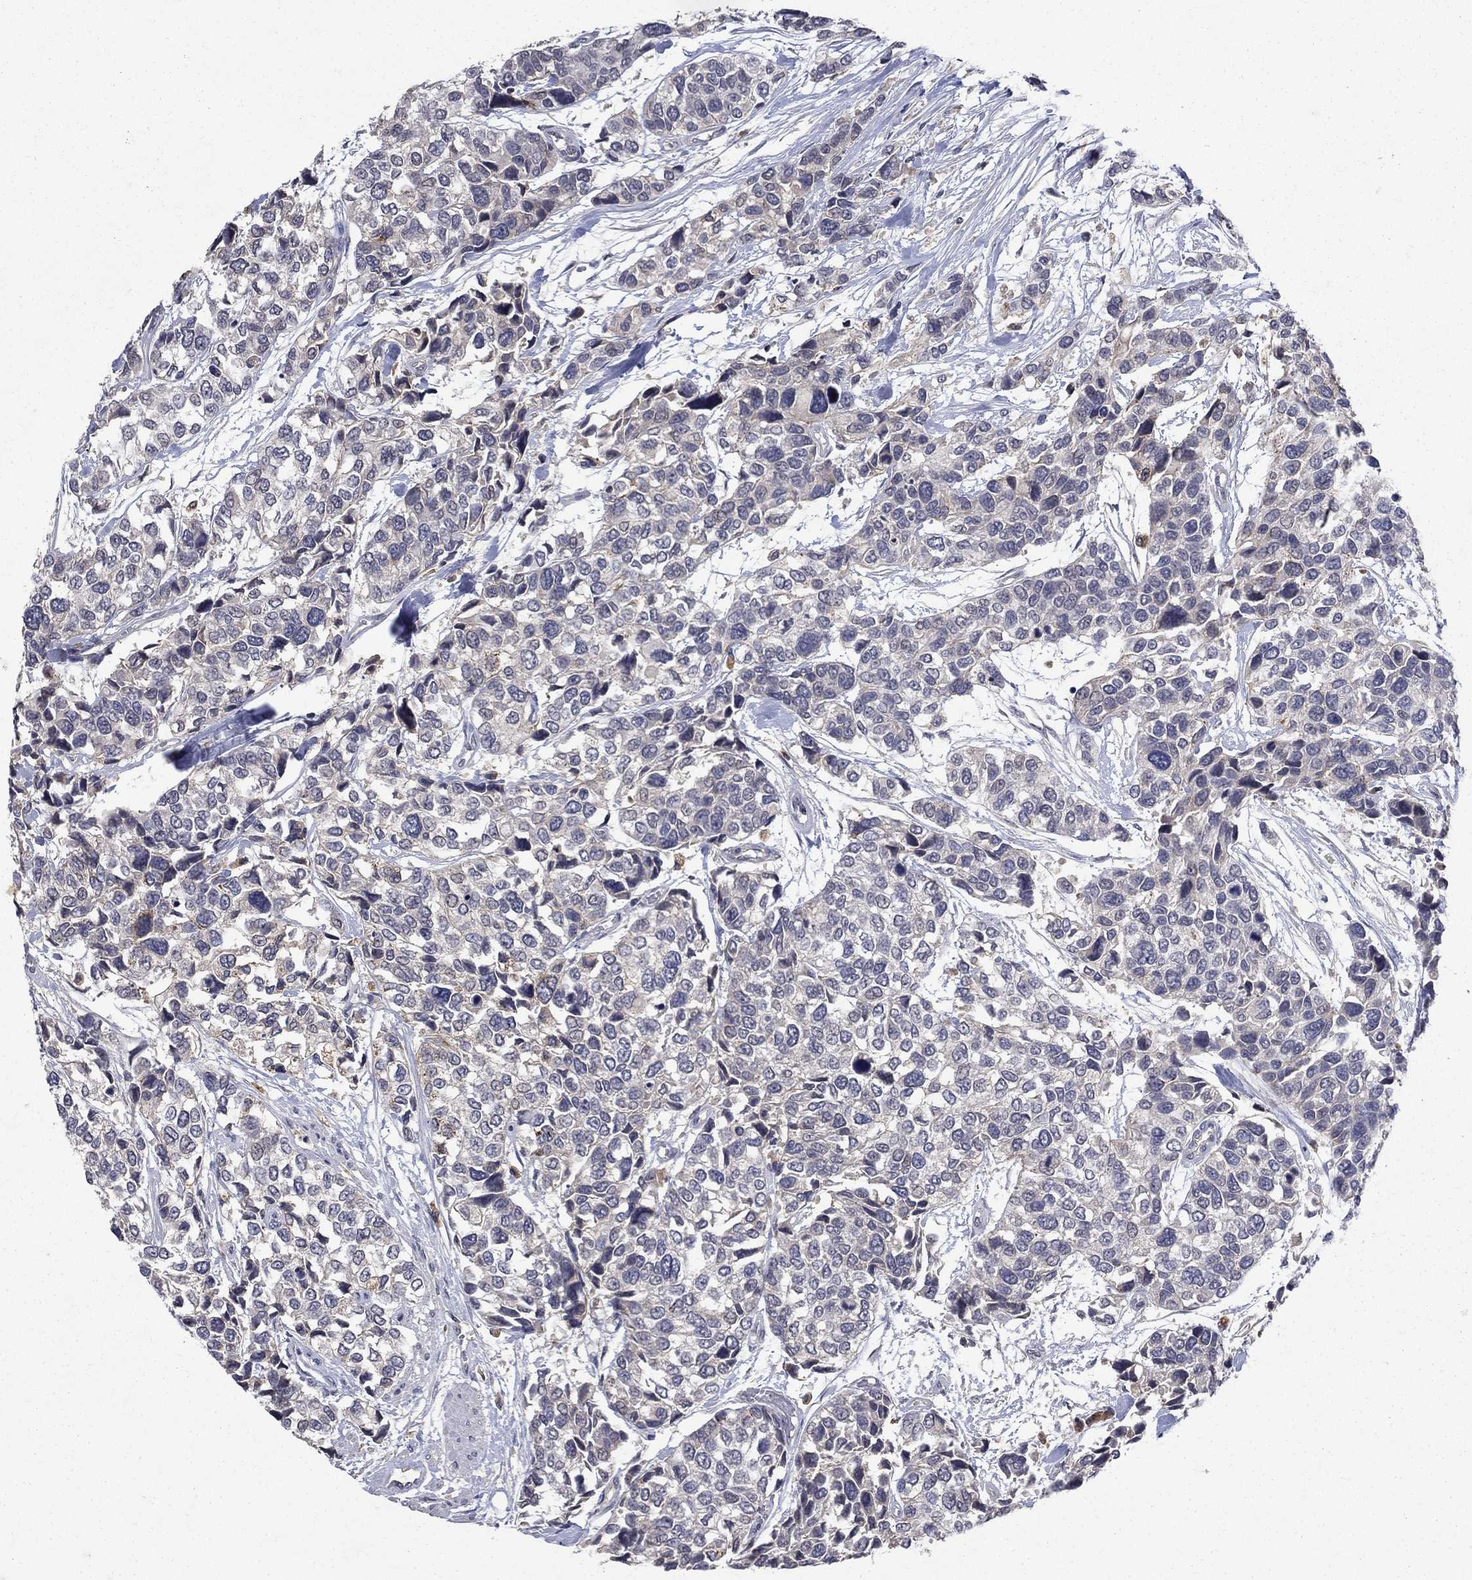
{"staining": {"intensity": "negative", "quantity": "none", "location": "none"}, "tissue": "urothelial cancer", "cell_type": "Tumor cells", "image_type": "cancer", "snomed": [{"axis": "morphology", "description": "Urothelial carcinoma, High grade"}, {"axis": "topography", "description": "Urinary bladder"}], "caption": "This is an immunohistochemistry histopathology image of human urothelial cancer. There is no staining in tumor cells.", "gene": "NPC2", "patient": {"sex": "male", "age": 77}}